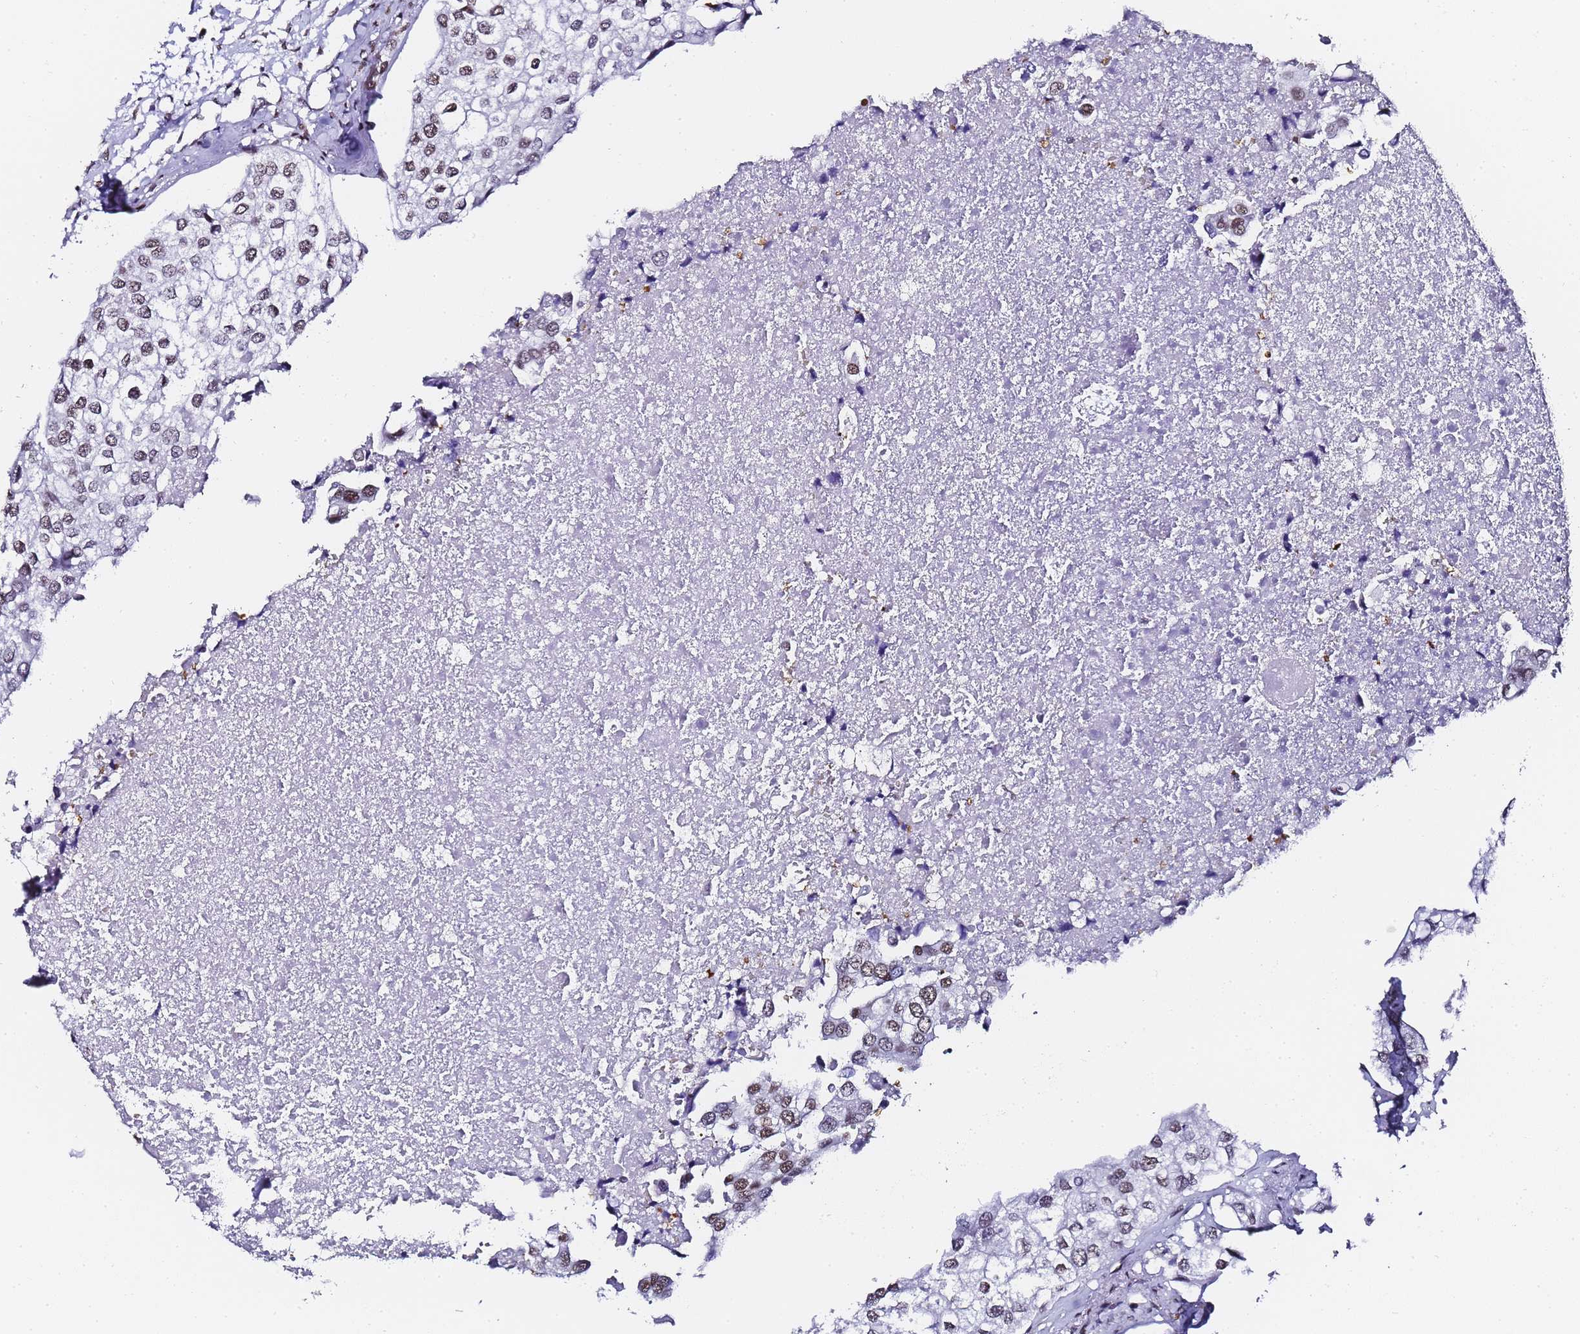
{"staining": {"intensity": "weak", "quantity": ">75%", "location": "nuclear"}, "tissue": "urothelial cancer", "cell_type": "Tumor cells", "image_type": "cancer", "snomed": [{"axis": "morphology", "description": "Urothelial carcinoma, High grade"}, {"axis": "topography", "description": "Urinary bladder"}], "caption": "Immunohistochemical staining of high-grade urothelial carcinoma exhibits low levels of weak nuclear protein positivity in about >75% of tumor cells.", "gene": "POLR1A", "patient": {"sex": "male", "age": 64}}